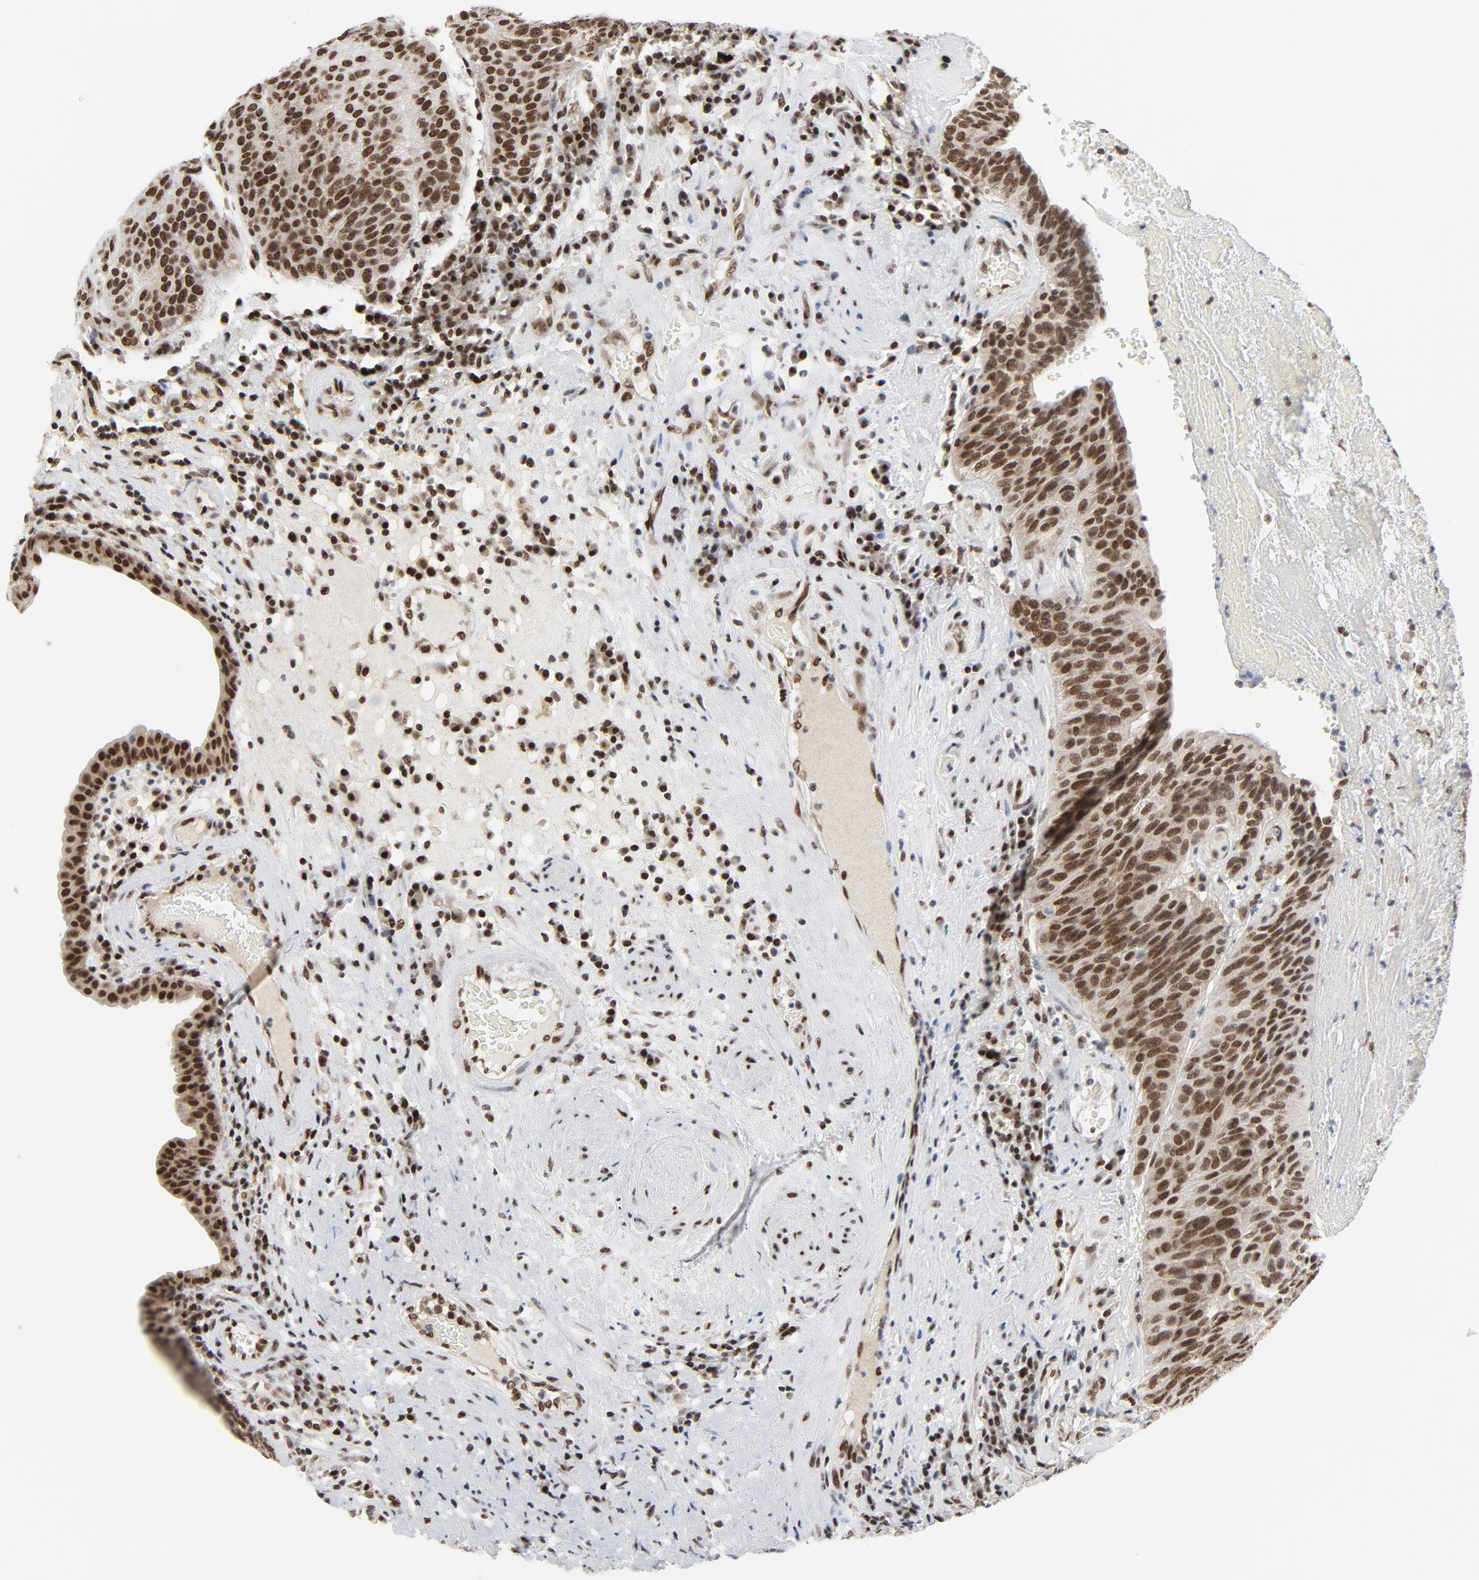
{"staining": {"intensity": "strong", "quantity": ">75%", "location": "nuclear"}, "tissue": "urothelial cancer", "cell_type": "Tumor cells", "image_type": "cancer", "snomed": [{"axis": "morphology", "description": "Urothelial carcinoma, High grade"}, {"axis": "topography", "description": "Urinary bladder"}], "caption": "Brown immunohistochemical staining in urothelial carcinoma (high-grade) displays strong nuclear positivity in about >75% of tumor cells.", "gene": "ERCC1", "patient": {"sex": "male", "age": 66}}